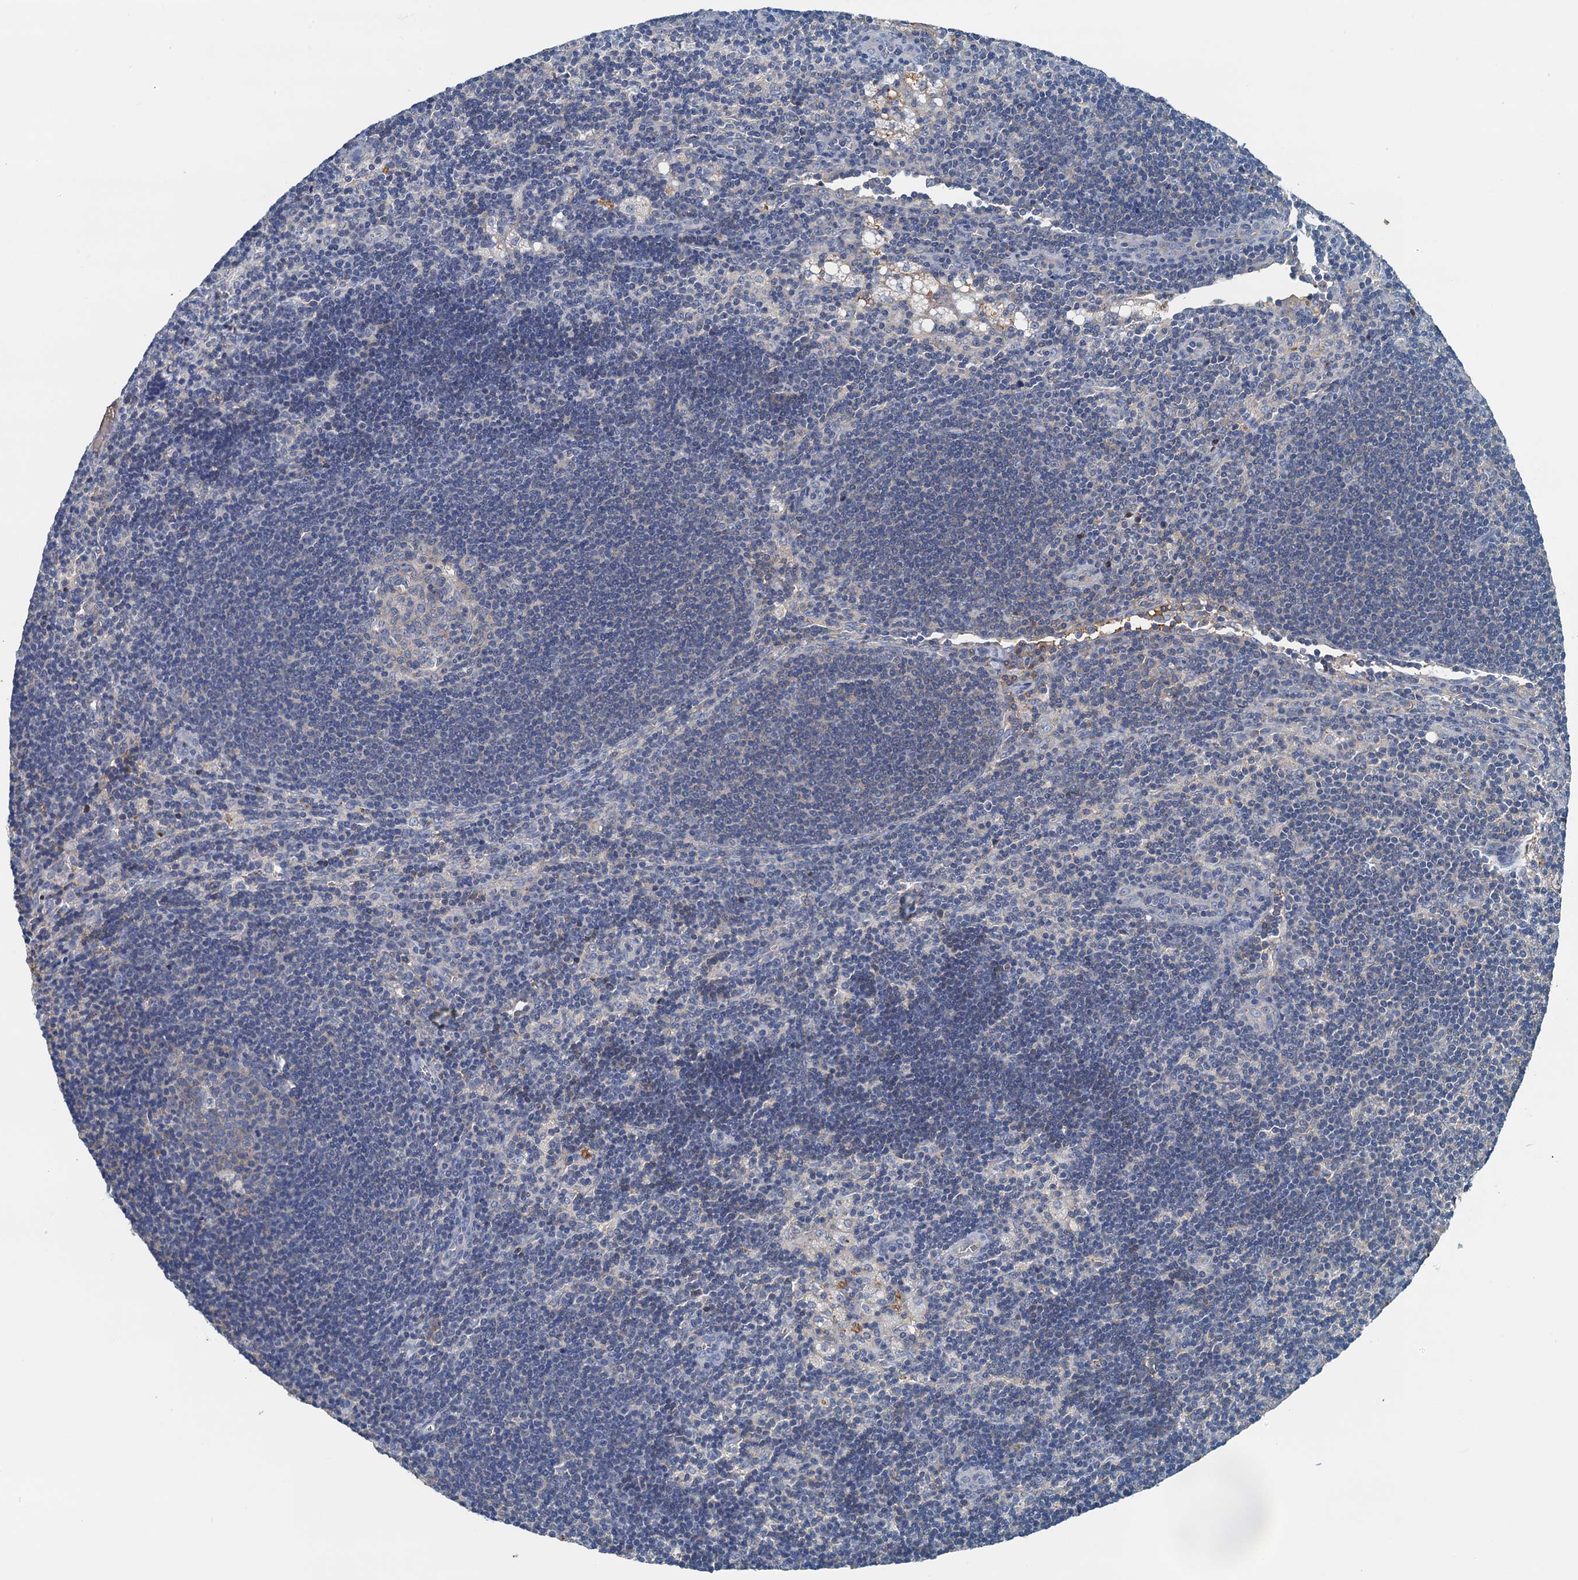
{"staining": {"intensity": "negative", "quantity": "none", "location": "none"}, "tissue": "lymph node", "cell_type": "Germinal center cells", "image_type": "normal", "snomed": [{"axis": "morphology", "description": "Normal tissue, NOS"}, {"axis": "topography", "description": "Lymph node"}], "caption": "Immunohistochemistry micrograph of benign lymph node stained for a protein (brown), which demonstrates no expression in germinal center cells. (Immunohistochemistry, brightfield microscopy, high magnification).", "gene": "LSM14B", "patient": {"sex": "male", "age": 24}}